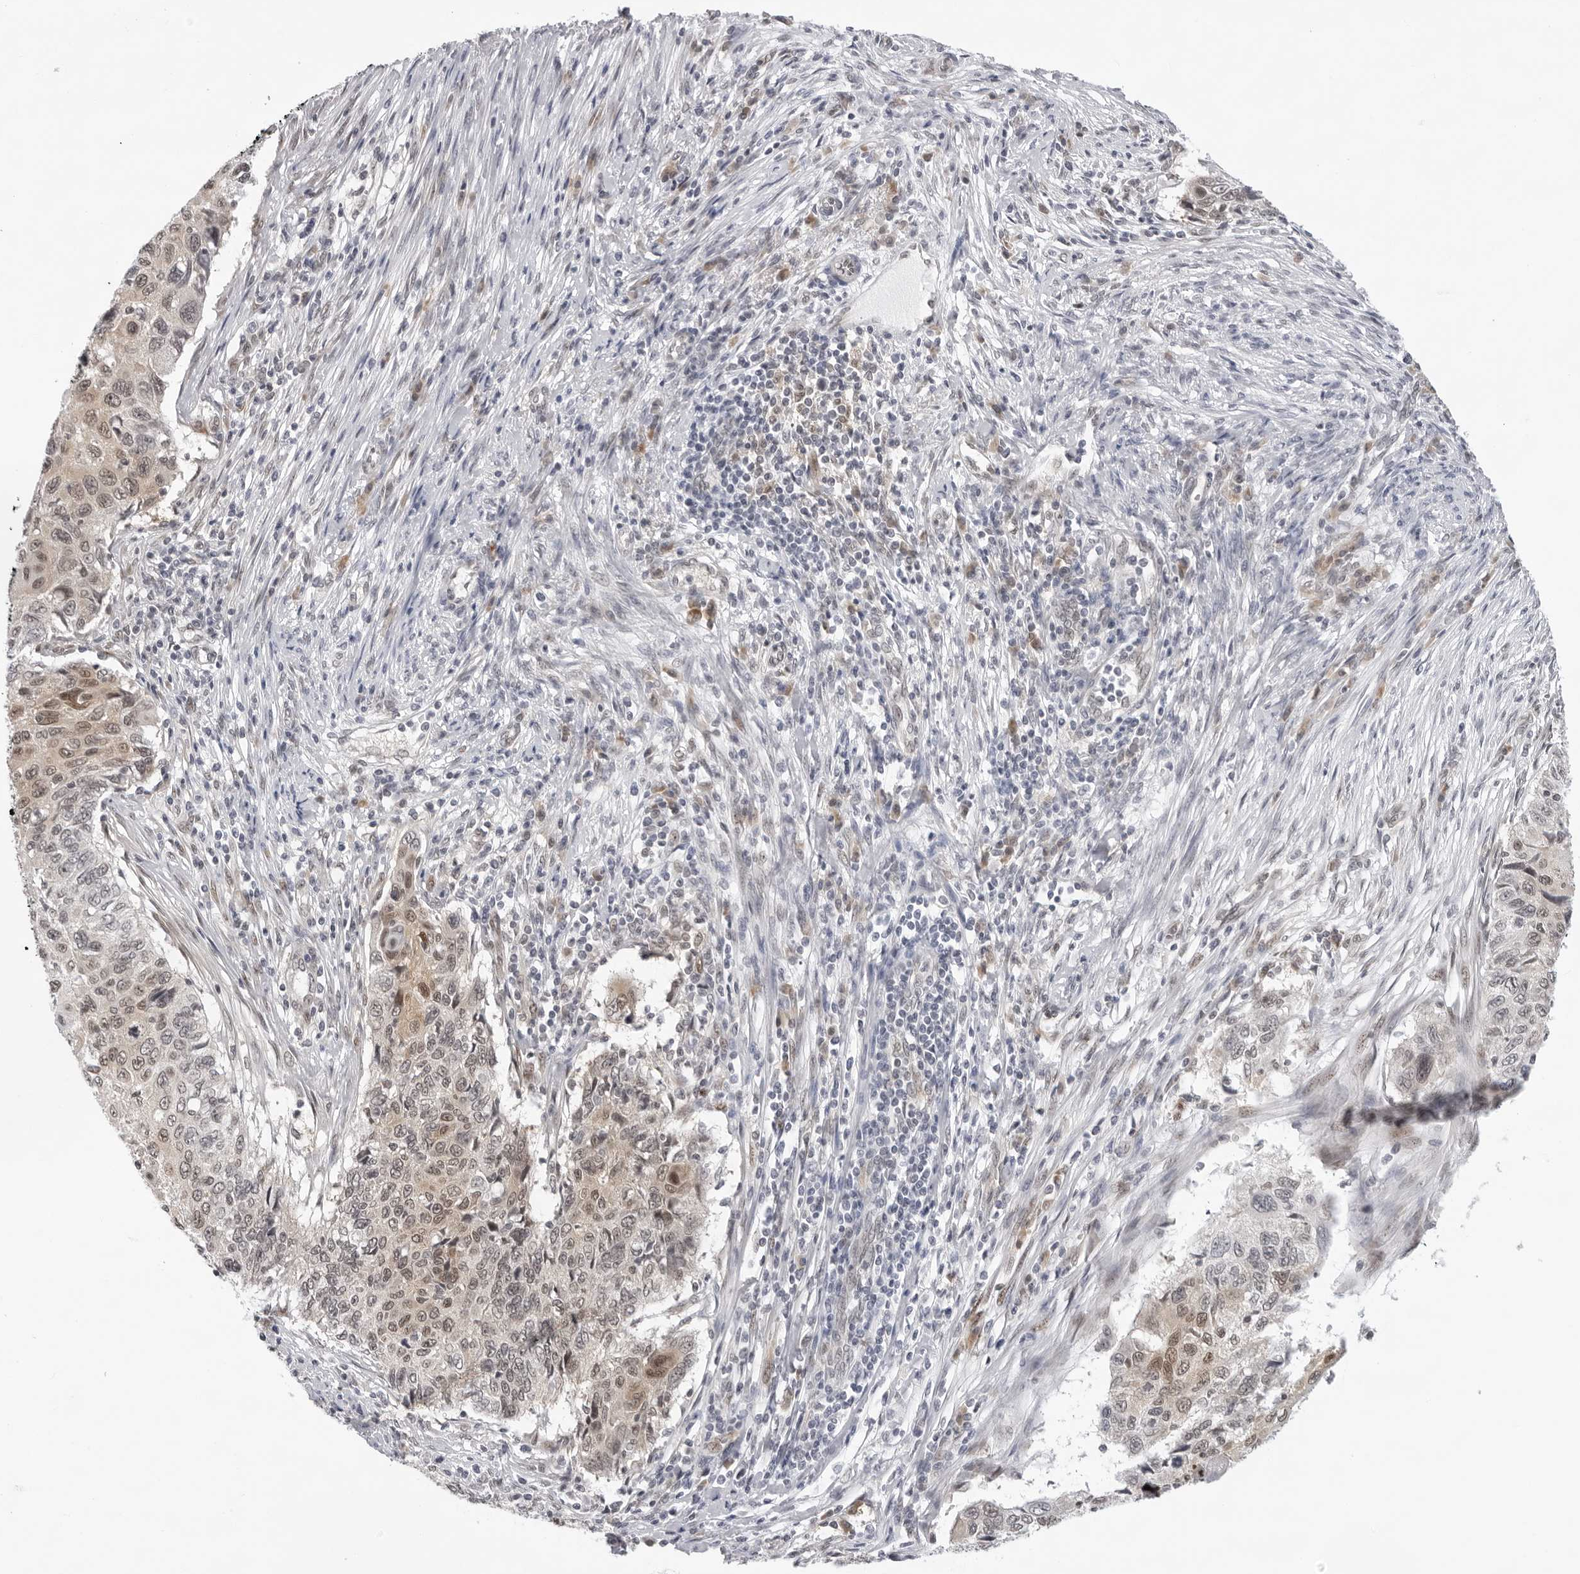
{"staining": {"intensity": "weak", "quantity": ">75%", "location": "cytoplasmic/membranous,nuclear"}, "tissue": "cervical cancer", "cell_type": "Tumor cells", "image_type": "cancer", "snomed": [{"axis": "morphology", "description": "Squamous cell carcinoma, NOS"}, {"axis": "topography", "description": "Cervix"}], "caption": "DAB immunohistochemical staining of cervical cancer displays weak cytoplasmic/membranous and nuclear protein expression in about >75% of tumor cells. Nuclei are stained in blue.", "gene": "CASP7", "patient": {"sex": "female", "age": 70}}